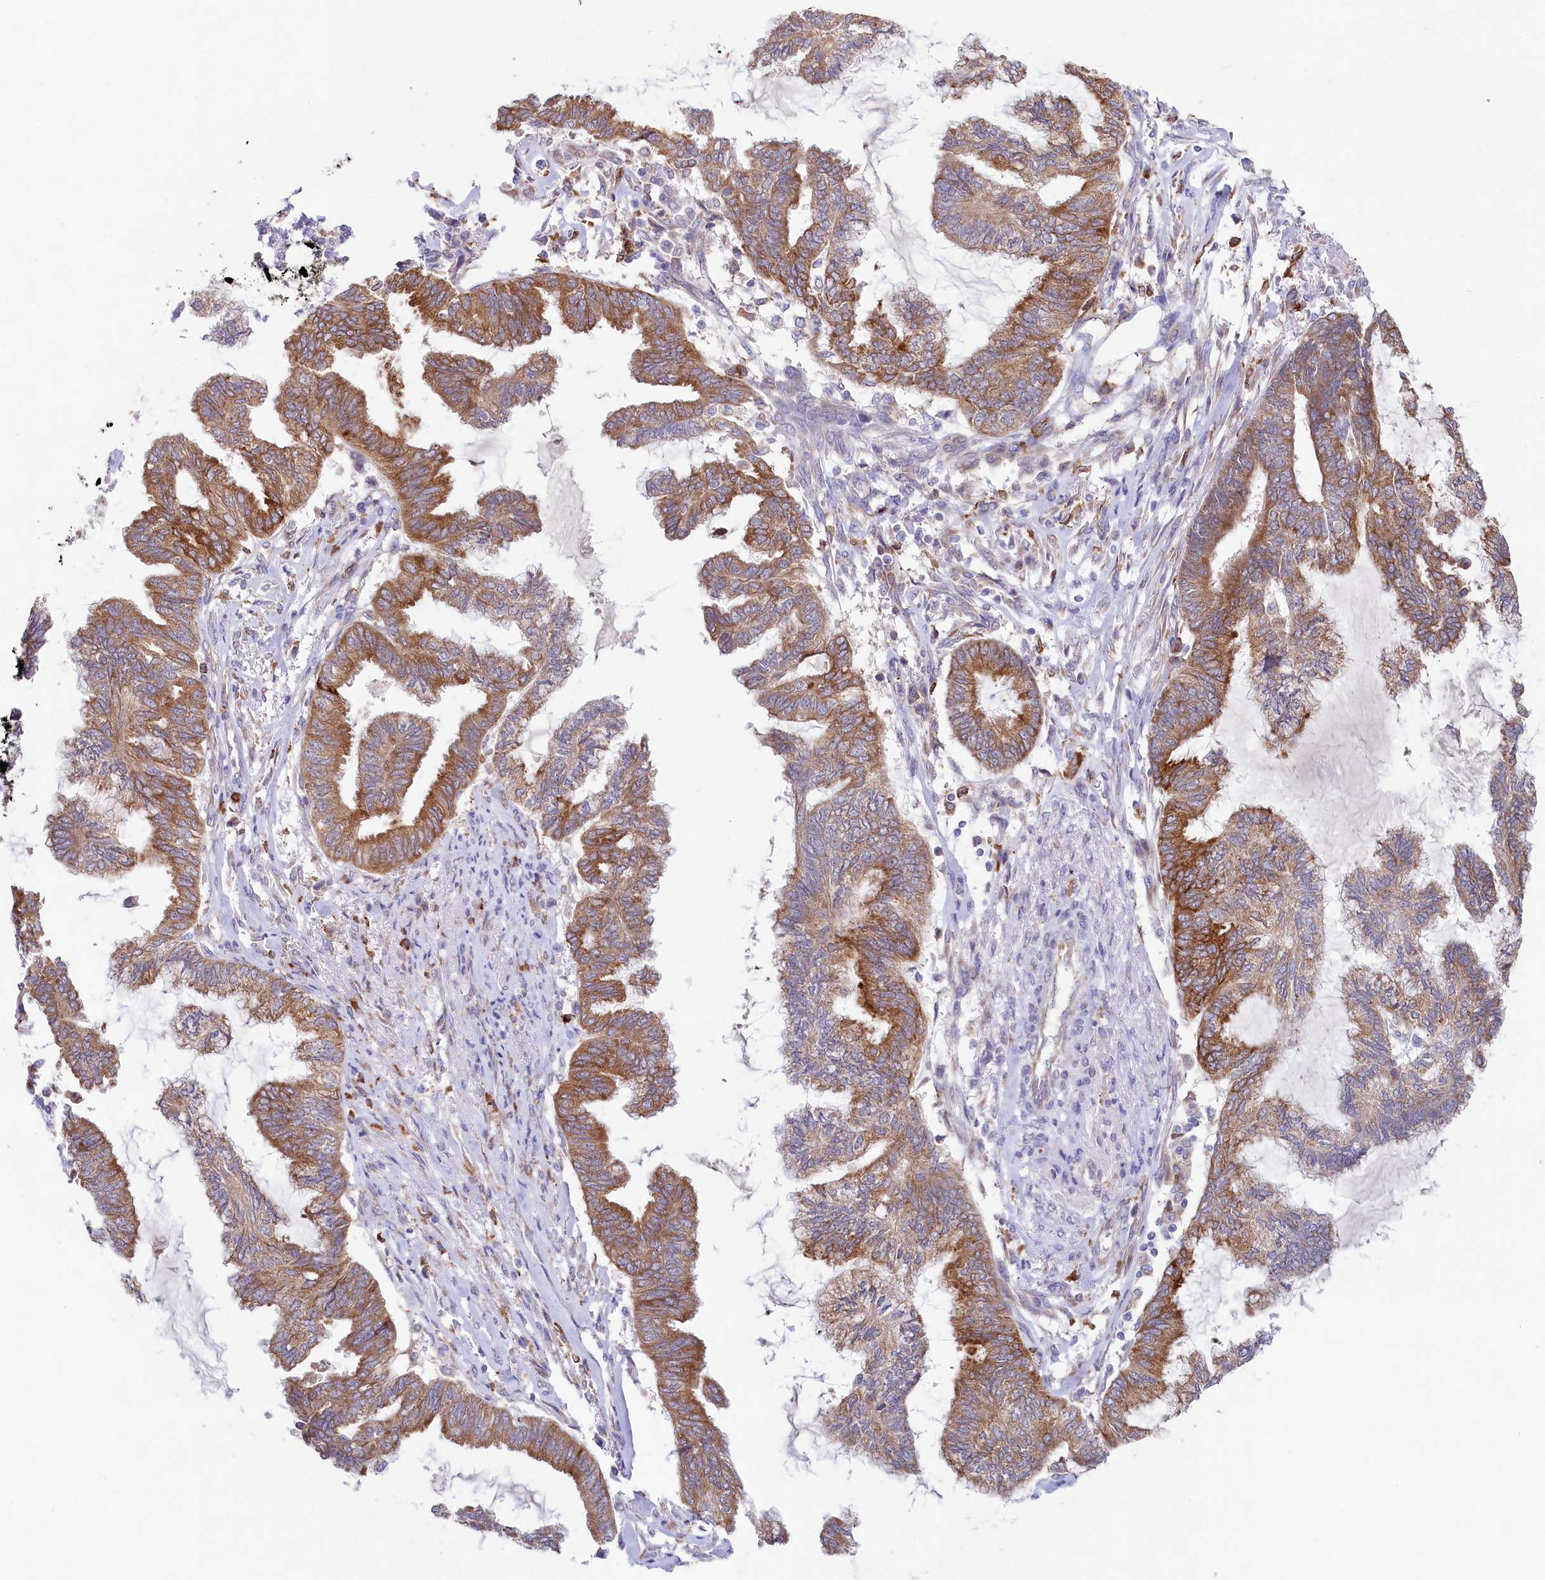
{"staining": {"intensity": "moderate", "quantity": ">75%", "location": "cytoplasmic/membranous"}, "tissue": "endometrial cancer", "cell_type": "Tumor cells", "image_type": "cancer", "snomed": [{"axis": "morphology", "description": "Adenocarcinoma, NOS"}, {"axis": "topography", "description": "Endometrium"}], "caption": "Immunohistochemistry (IHC) image of neoplastic tissue: adenocarcinoma (endometrial) stained using immunohistochemistry demonstrates medium levels of moderate protein expression localized specifically in the cytoplasmic/membranous of tumor cells, appearing as a cytoplasmic/membranous brown color.", "gene": "CHID1", "patient": {"sex": "female", "age": 86}}